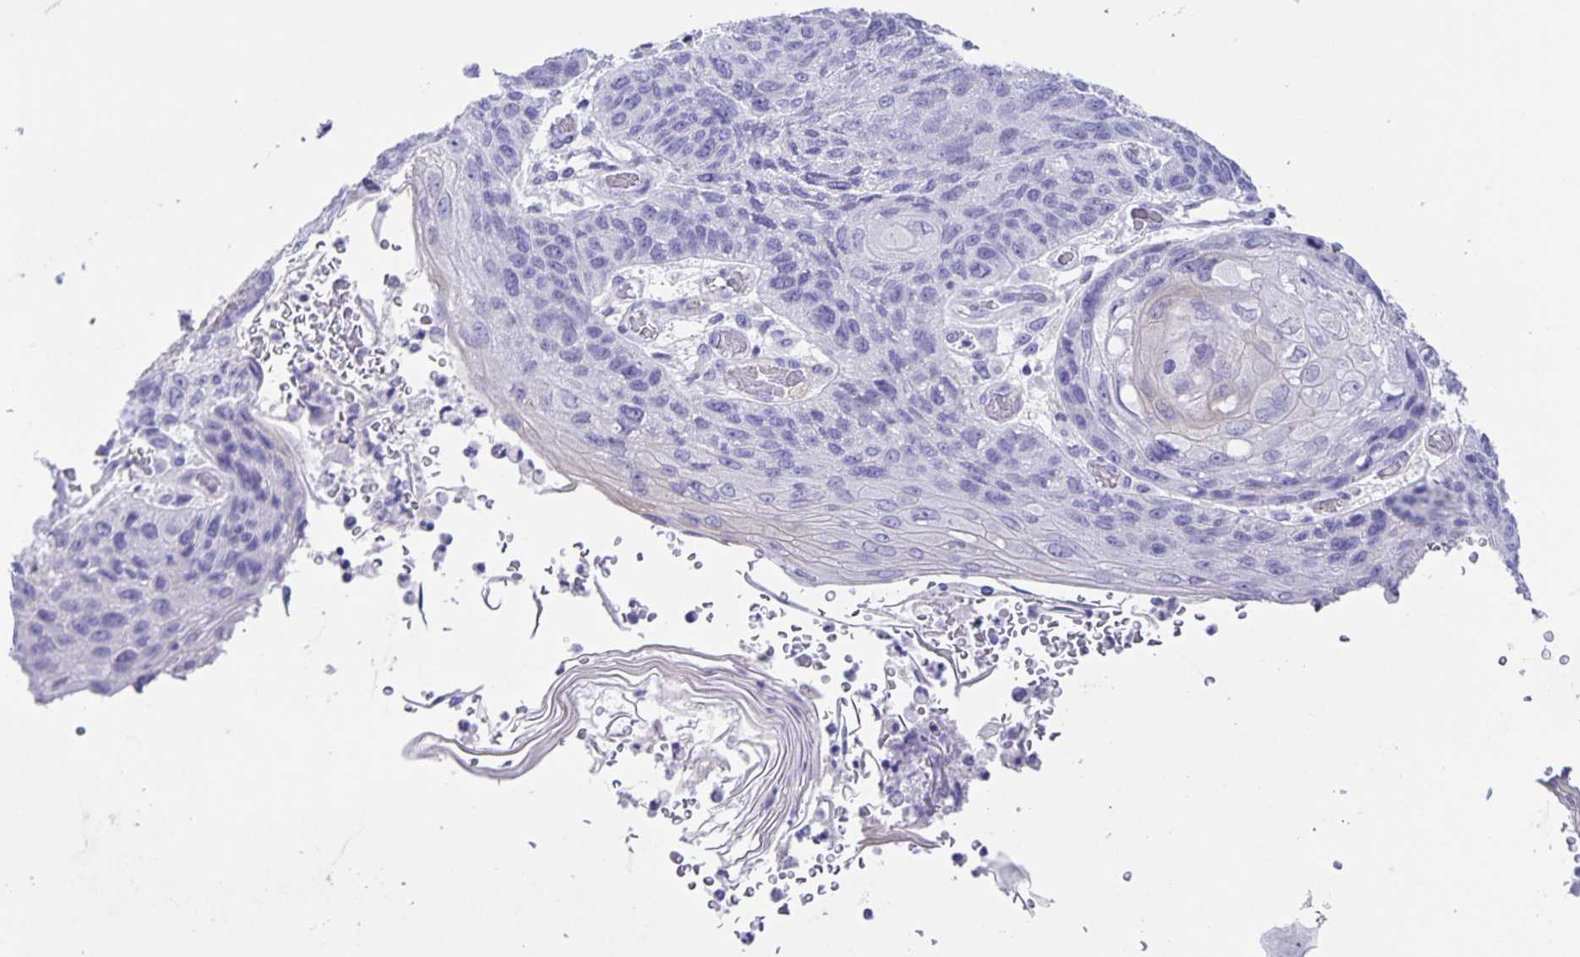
{"staining": {"intensity": "negative", "quantity": "none", "location": "none"}, "tissue": "lung cancer", "cell_type": "Tumor cells", "image_type": "cancer", "snomed": [{"axis": "morphology", "description": "Squamous cell carcinoma, NOS"}, {"axis": "morphology", "description": "Squamous cell carcinoma, metastatic, NOS"}, {"axis": "topography", "description": "Lymph node"}, {"axis": "topography", "description": "Lung"}], "caption": "DAB immunohistochemical staining of human lung squamous cell carcinoma shows no significant expression in tumor cells.", "gene": "UBQLN3", "patient": {"sex": "male", "age": 41}}